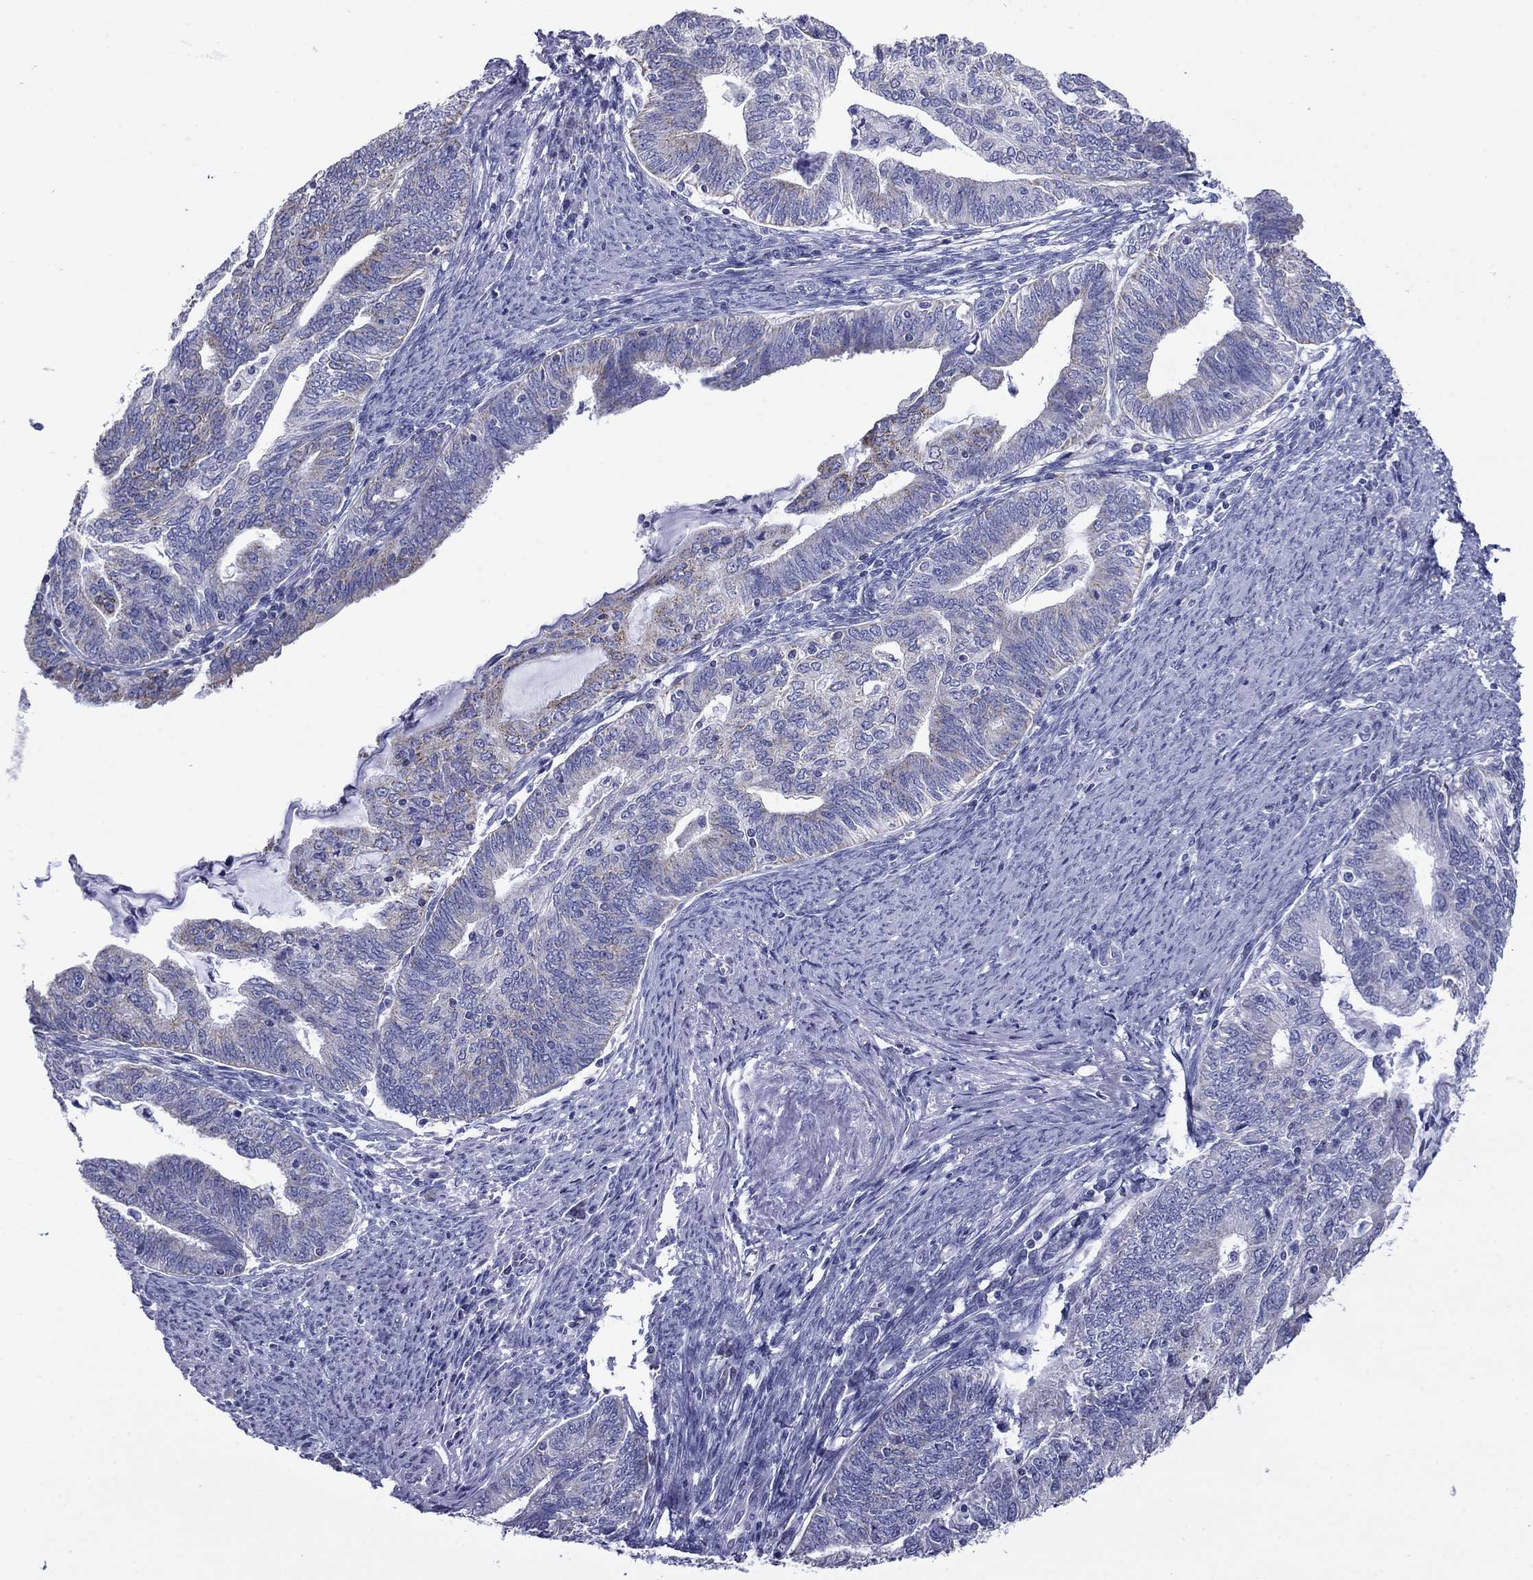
{"staining": {"intensity": "weak", "quantity": "<25%", "location": "cytoplasmic/membranous"}, "tissue": "endometrial cancer", "cell_type": "Tumor cells", "image_type": "cancer", "snomed": [{"axis": "morphology", "description": "Adenocarcinoma, NOS"}, {"axis": "topography", "description": "Endometrium"}], "caption": "Immunohistochemistry of human endometrial cancer (adenocarcinoma) exhibits no staining in tumor cells.", "gene": "ACADSB", "patient": {"sex": "female", "age": 82}}